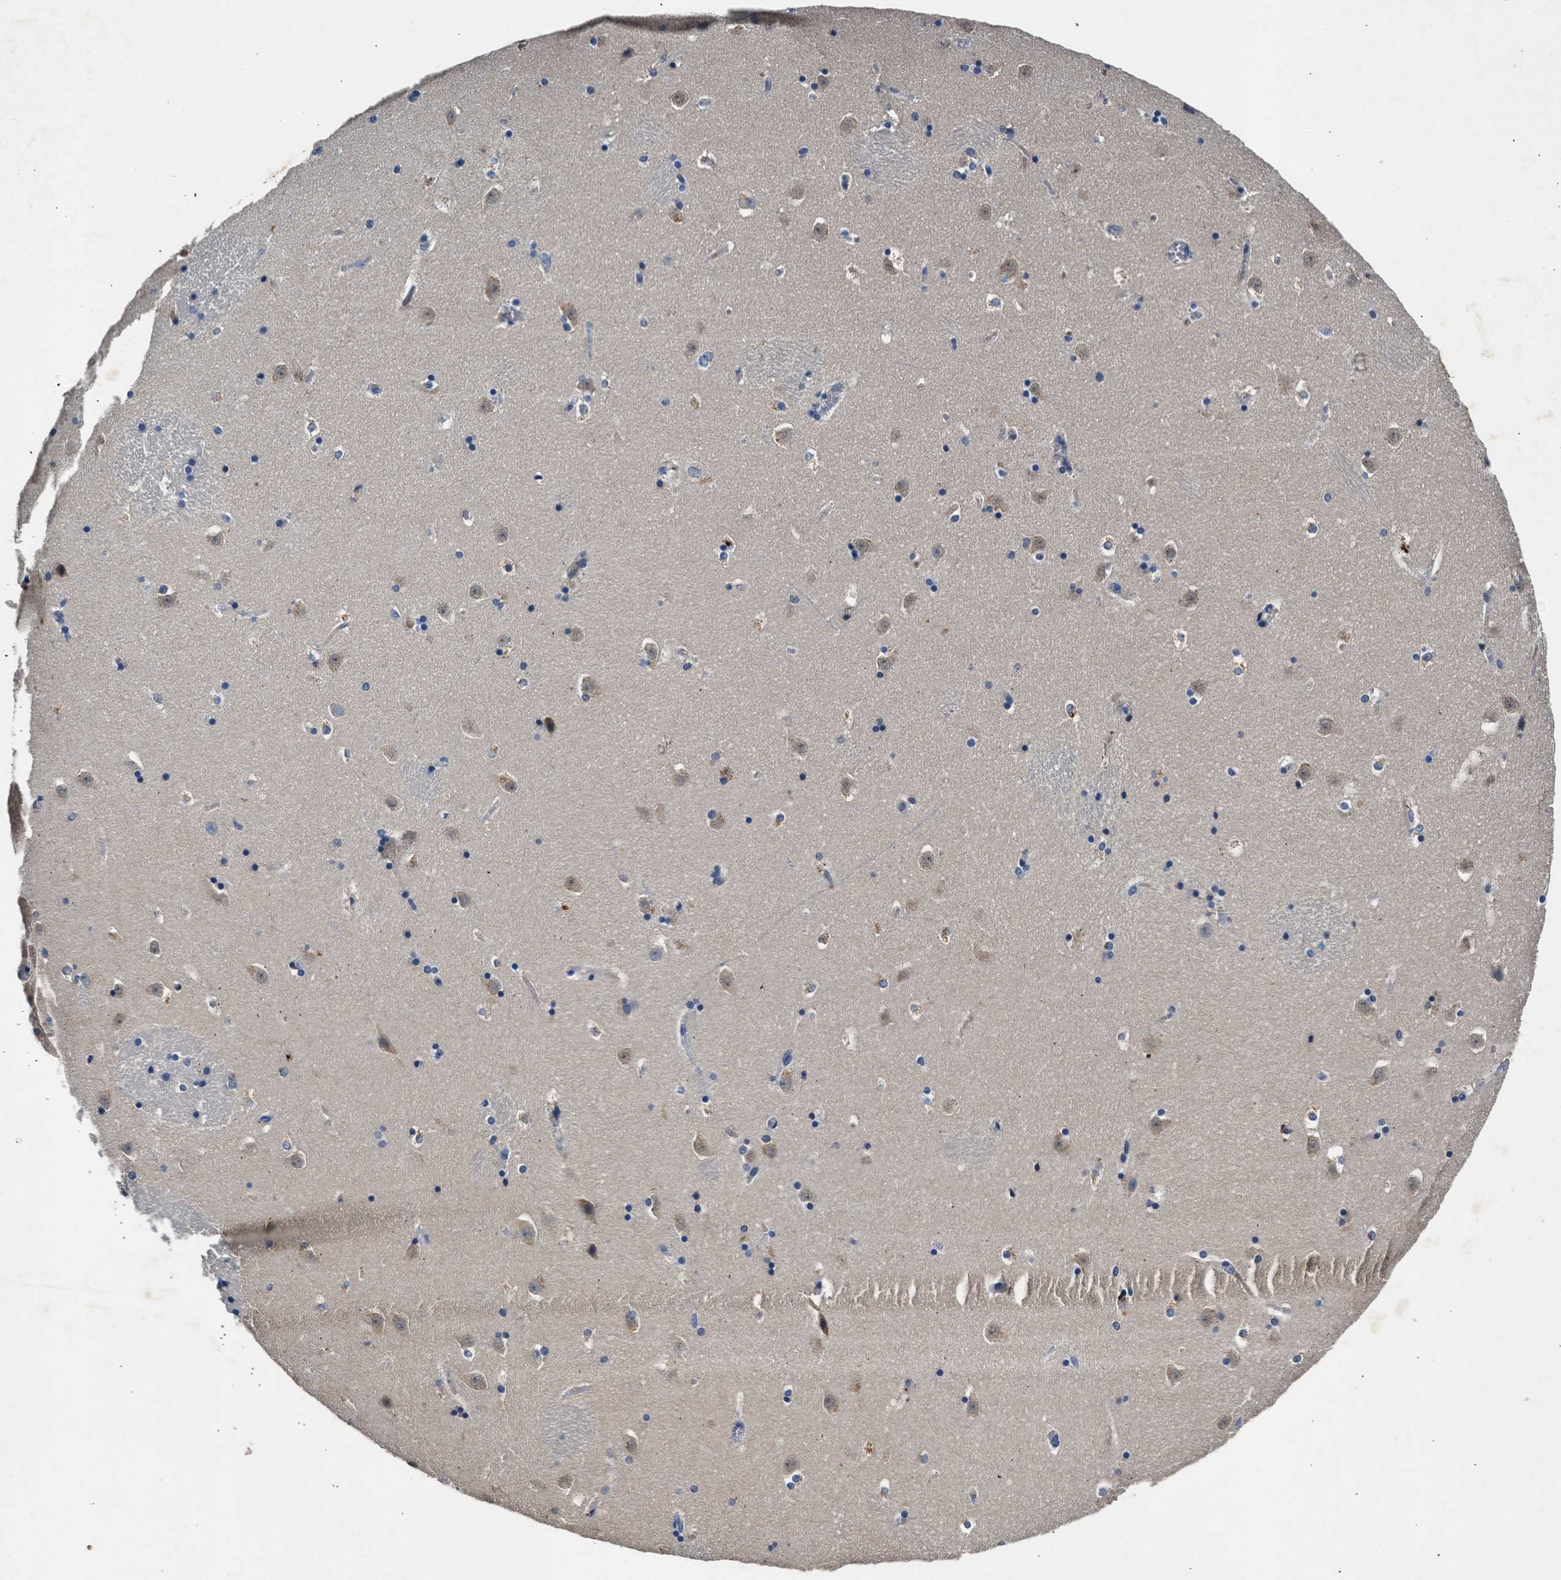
{"staining": {"intensity": "negative", "quantity": "none", "location": "none"}, "tissue": "caudate", "cell_type": "Glial cells", "image_type": "normal", "snomed": [{"axis": "morphology", "description": "Normal tissue, NOS"}, {"axis": "topography", "description": "Lateral ventricle wall"}], "caption": "This is an immunohistochemistry histopathology image of benign human caudate. There is no expression in glial cells.", "gene": "RWDD2B", "patient": {"sex": "male", "age": 45}}